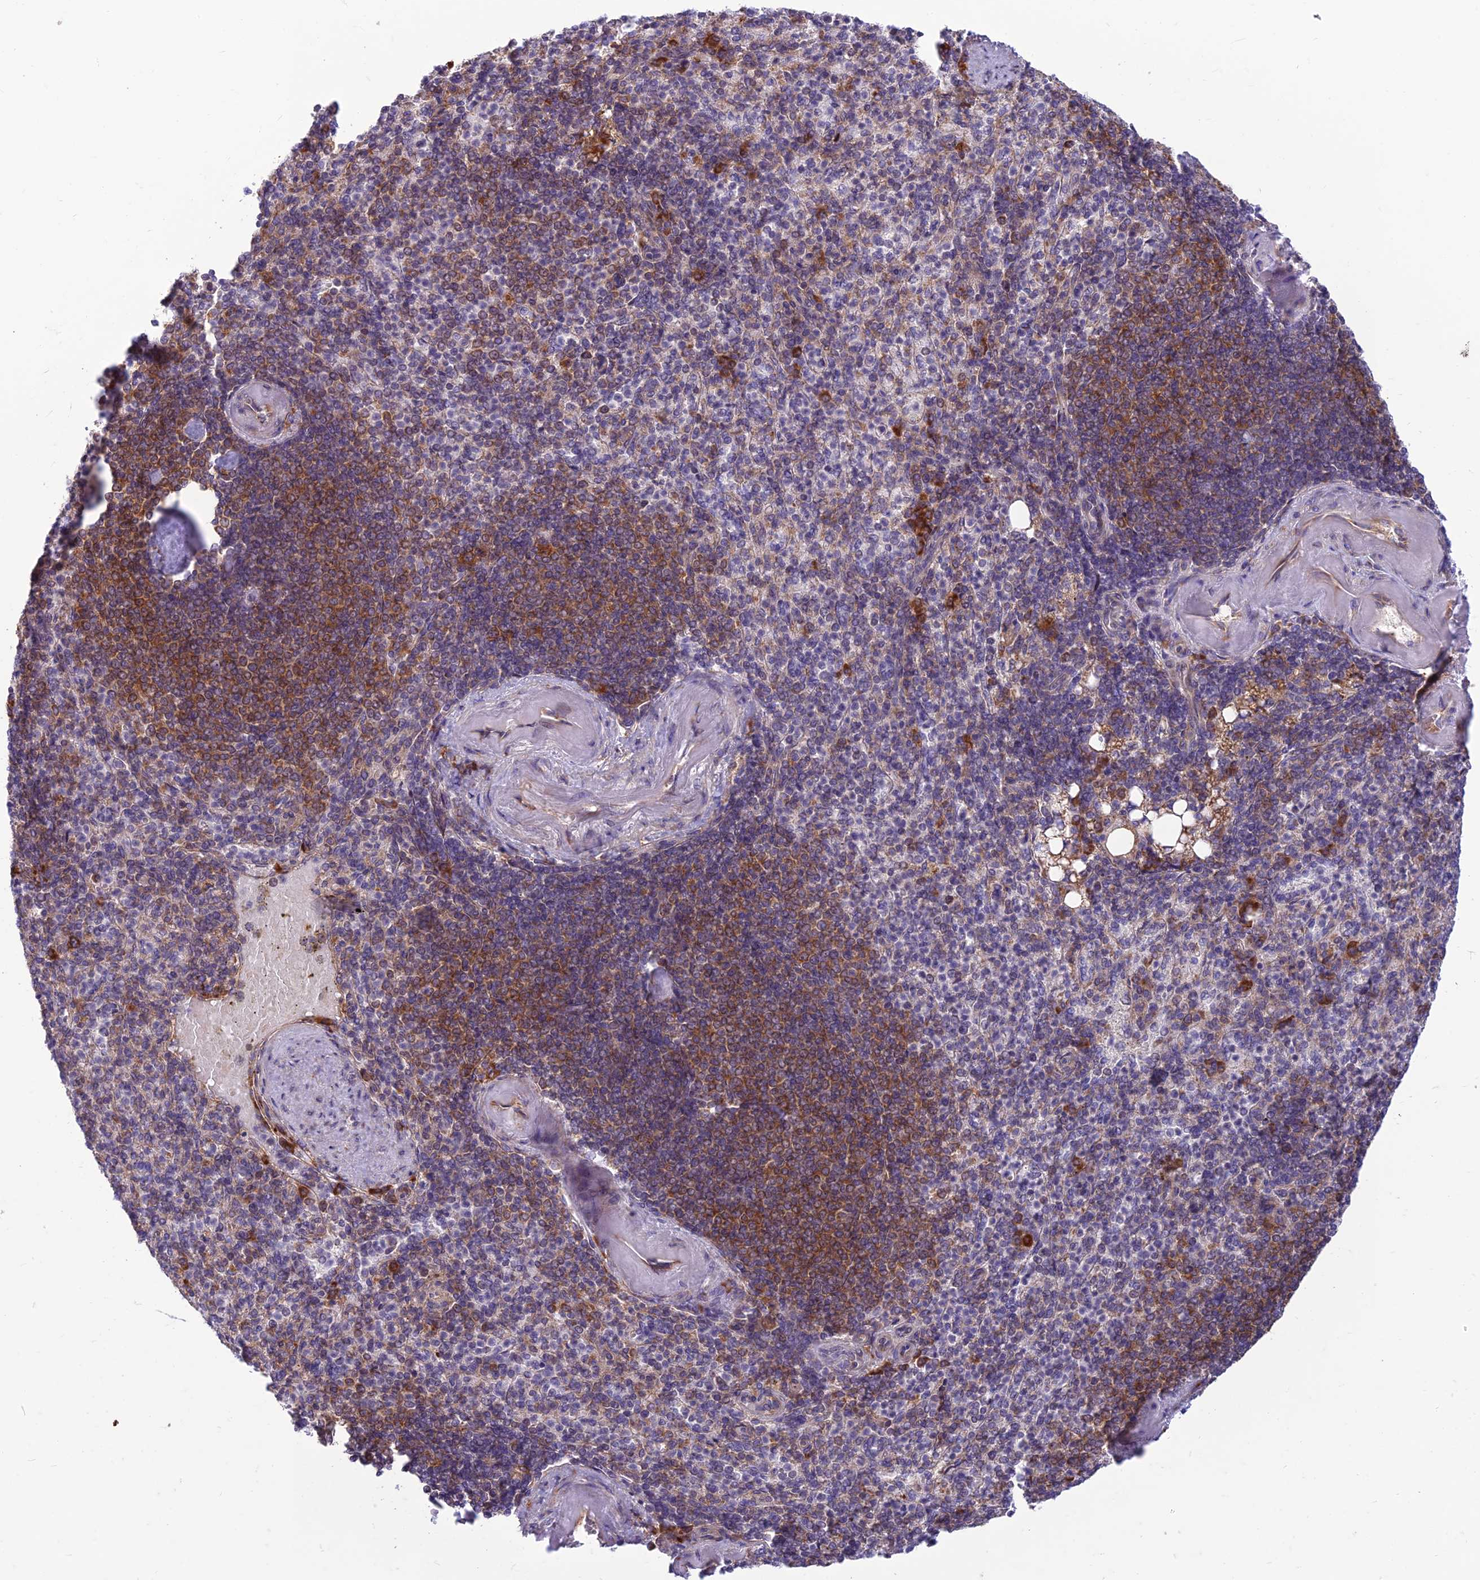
{"staining": {"intensity": "moderate", "quantity": "<25%", "location": "cytoplasmic/membranous"}, "tissue": "spleen", "cell_type": "Cells in red pulp", "image_type": "normal", "snomed": [{"axis": "morphology", "description": "Normal tissue, NOS"}, {"axis": "topography", "description": "Spleen"}], "caption": "DAB (3,3'-diaminobenzidine) immunohistochemical staining of benign spleen shows moderate cytoplasmic/membranous protein expression in about <25% of cells in red pulp.", "gene": "RPL17", "patient": {"sex": "female", "age": 74}}